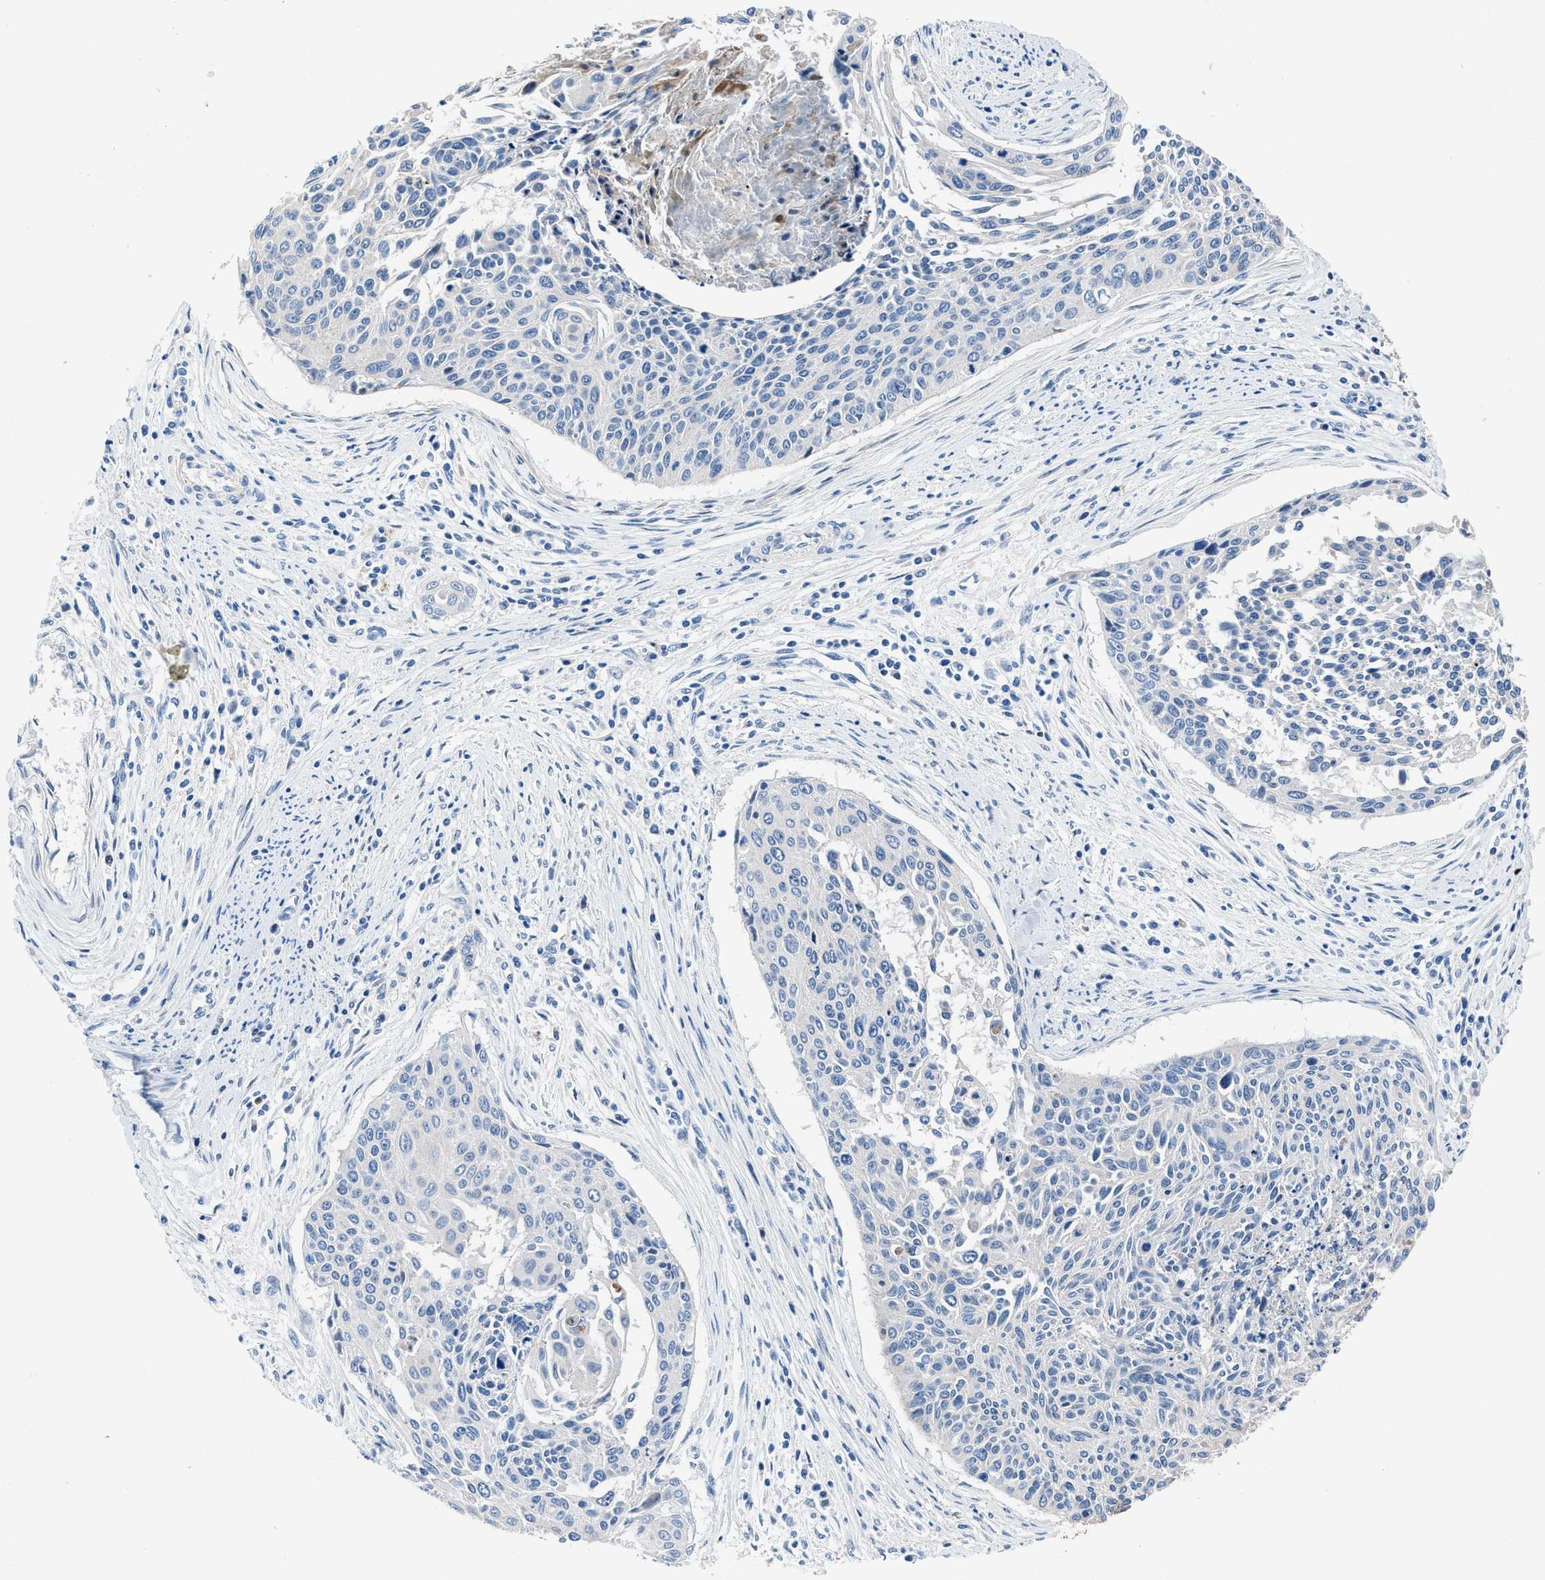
{"staining": {"intensity": "negative", "quantity": "none", "location": "none"}, "tissue": "cervical cancer", "cell_type": "Tumor cells", "image_type": "cancer", "snomed": [{"axis": "morphology", "description": "Squamous cell carcinoma, NOS"}, {"axis": "topography", "description": "Cervix"}], "caption": "The image demonstrates no staining of tumor cells in cervical squamous cell carcinoma. (Brightfield microscopy of DAB (3,3'-diaminobenzidine) IHC at high magnification).", "gene": "UAP1", "patient": {"sex": "female", "age": 55}}